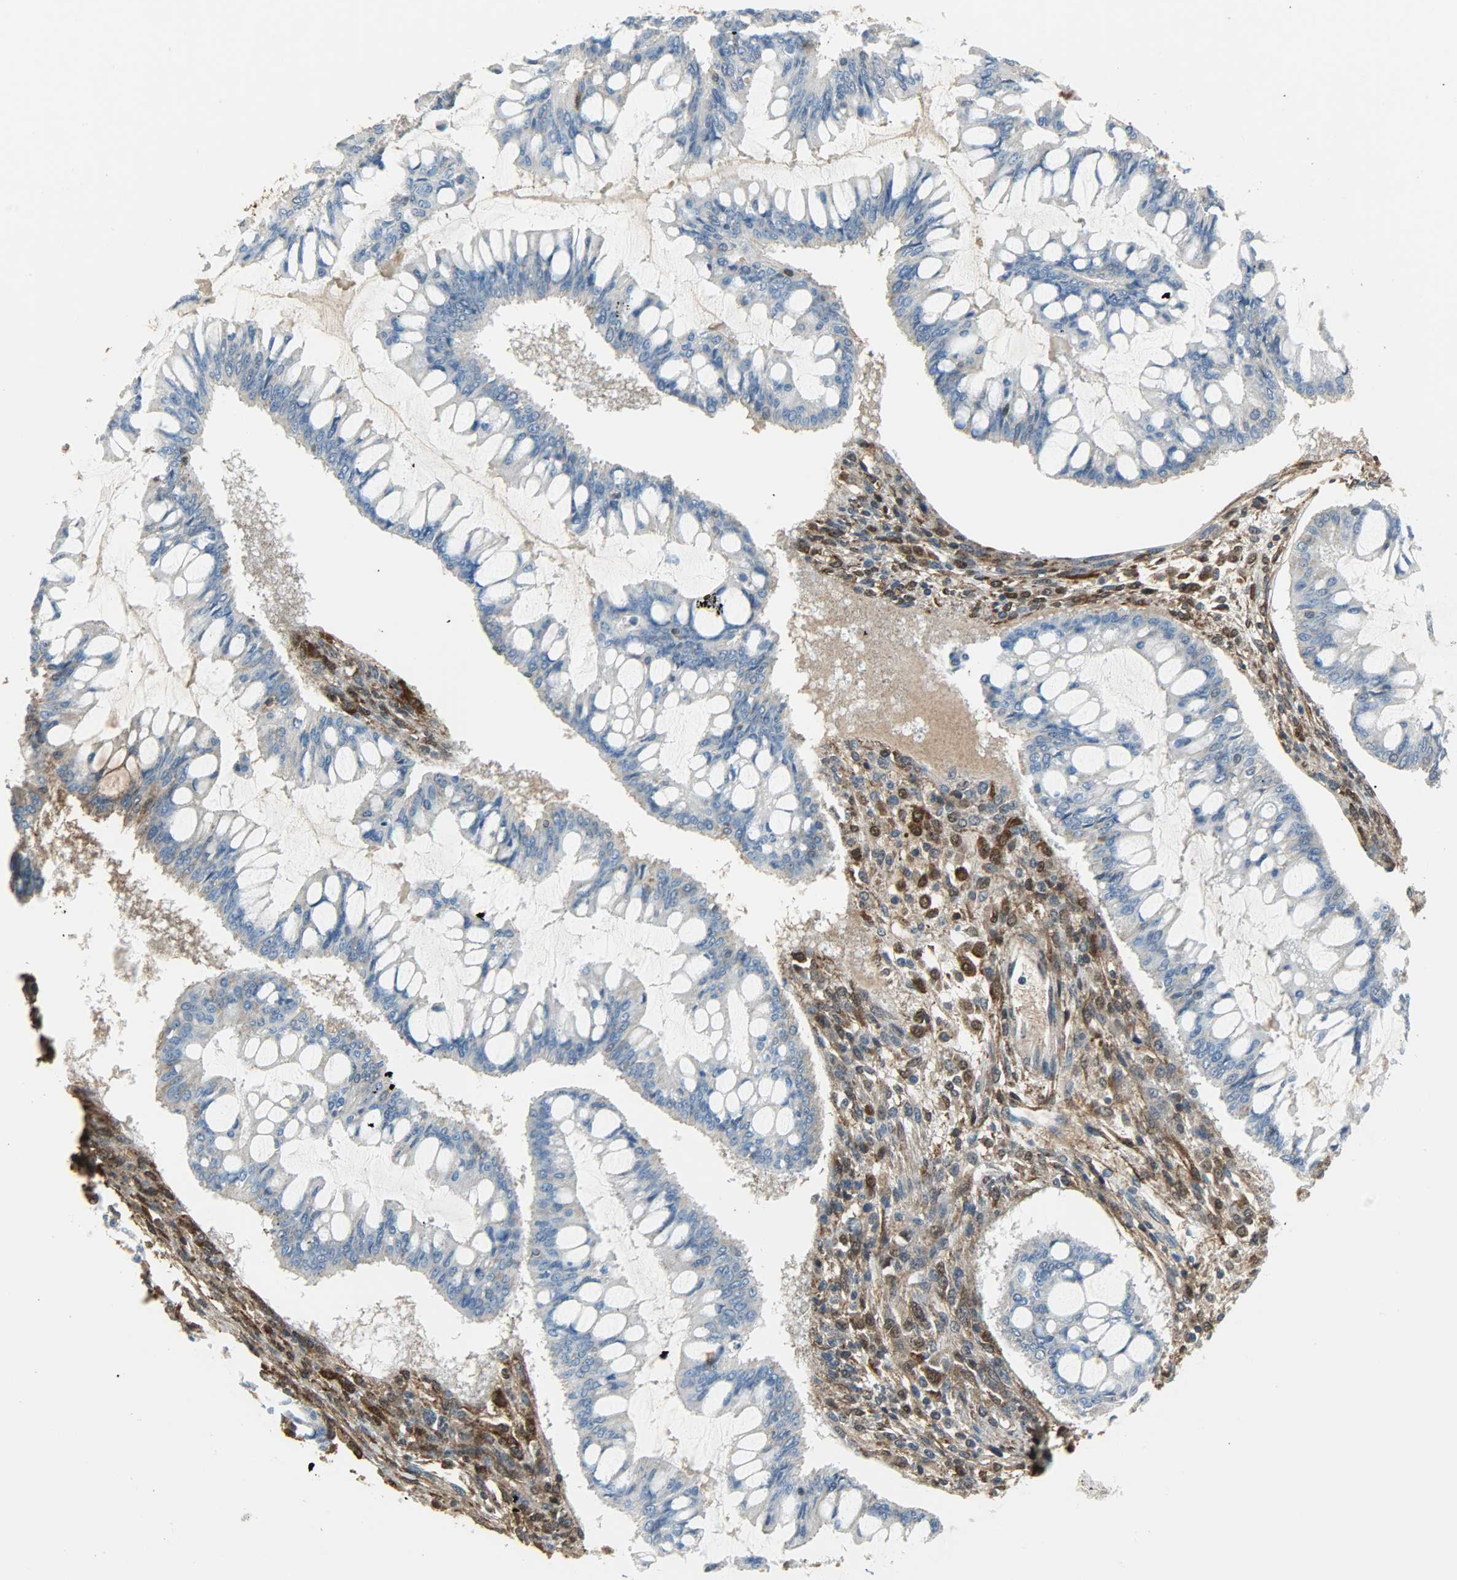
{"staining": {"intensity": "negative", "quantity": "none", "location": "none"}, "tissue": "ovarian cancer", "cell_type": "Tumor cells", "image_type": "cancer", "snomed": [{"axis": "morphology", "description": "Cystadenocarcinoma, mucinous, NOS"}, {"axis": "topography", "description": "Ovary"}], "caption": "This is an immunohistochemistry (IHC) histopathology image of human ovarian mucinous cystadenocarcinoma. There is no positivity in tumor cells.", "gene": "LDHB", "patient": {"sex": "female", "age": 73}}